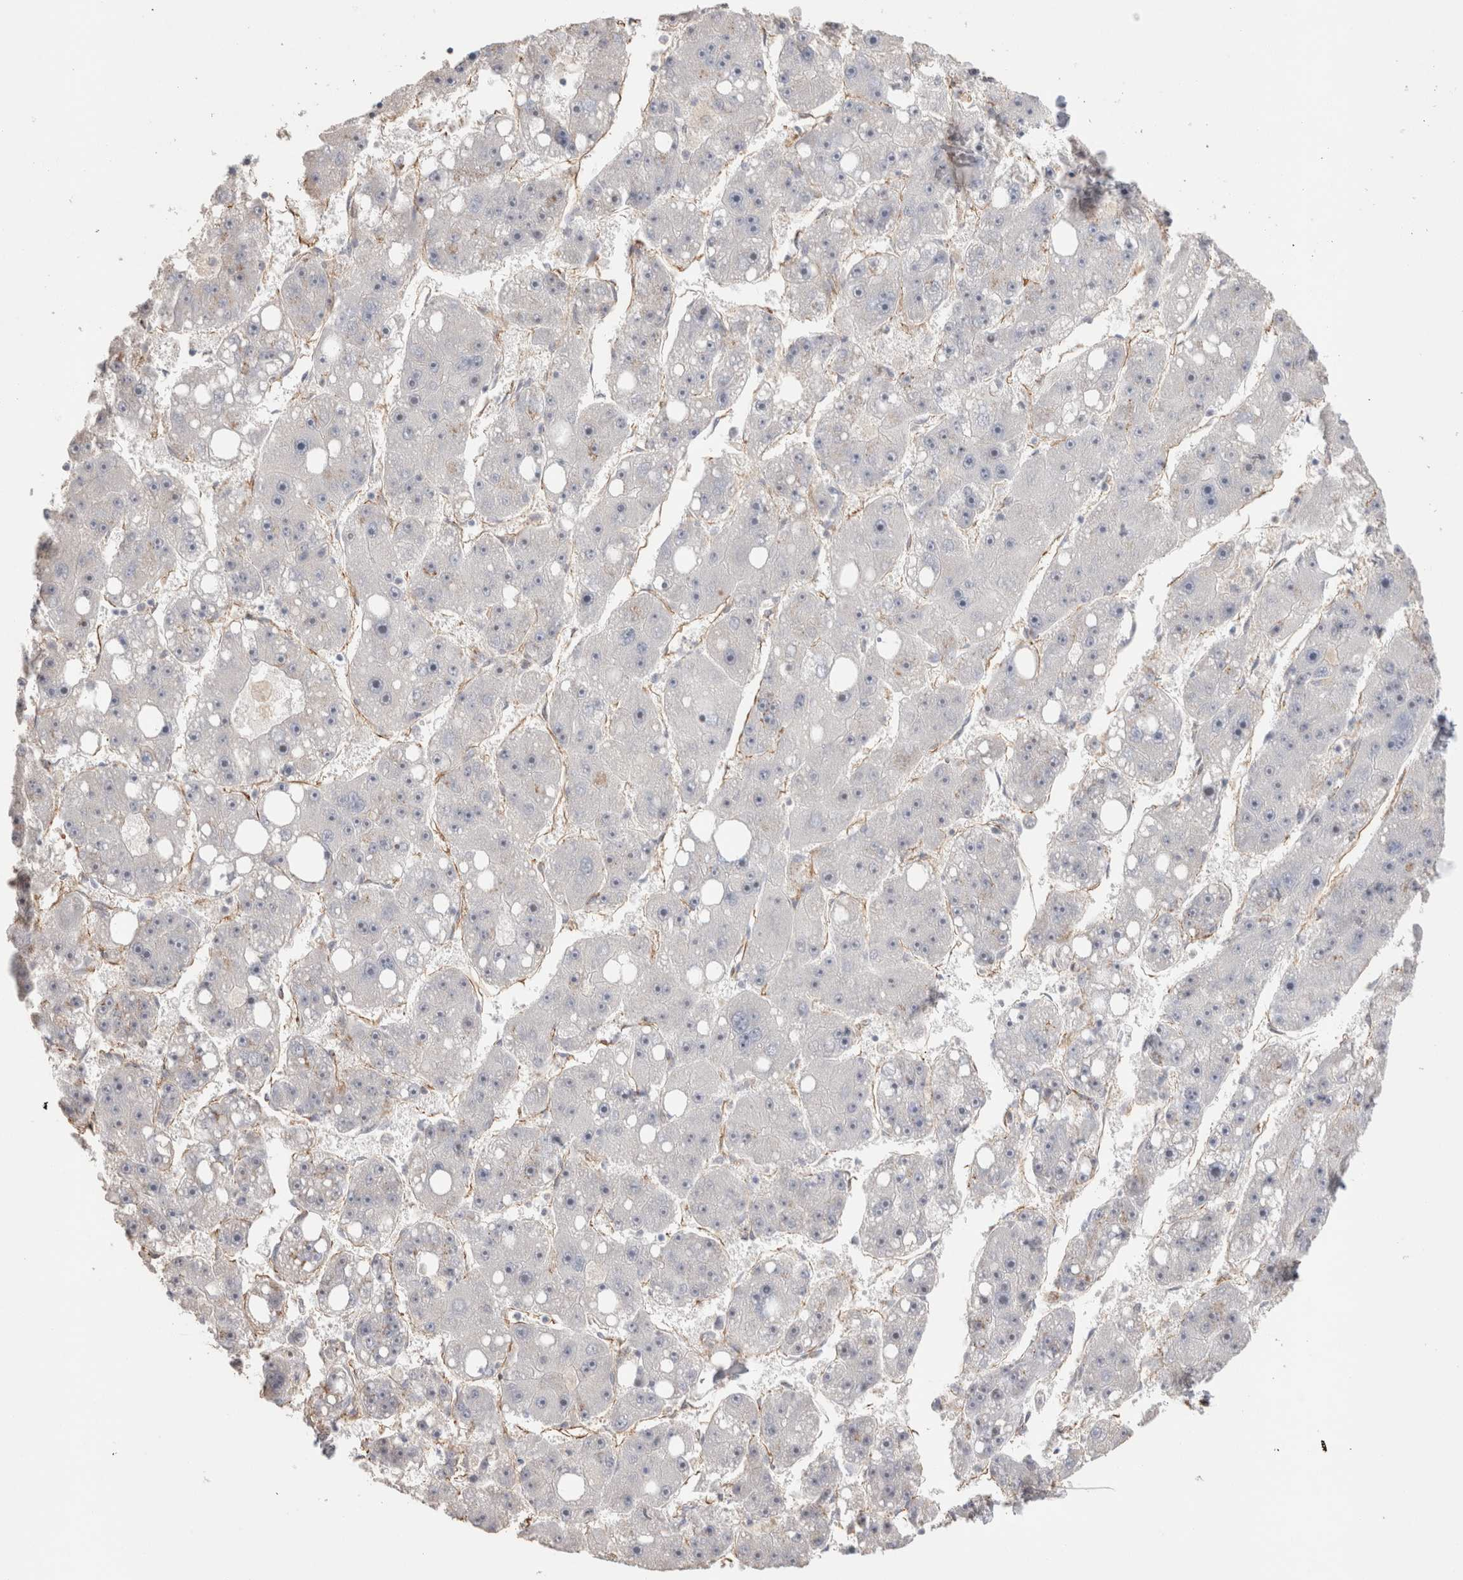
{"staining": {"intensity": "negative", "quantity": "none", "location": "none"}, "tissue": "liver cancer", "cell_type": "Tumor cells", "image_type": "cancer", "snomed": [{"axis": "morphology", "description": "Carcinoma, Hepatocellular, NOS"}, {"axis": "topography", "description": "Liver"}], "caption": "There is no significant expression in tumor cells of liver hepatocellular carcinoma. The staining was performed using DAB to visualize the protein expression in brown, while the nuclei were stained in blue with hematoxylin (Magnification: 20x).", "gene": "CAAP1", "patient": {"sex": "female", "age": 61}}